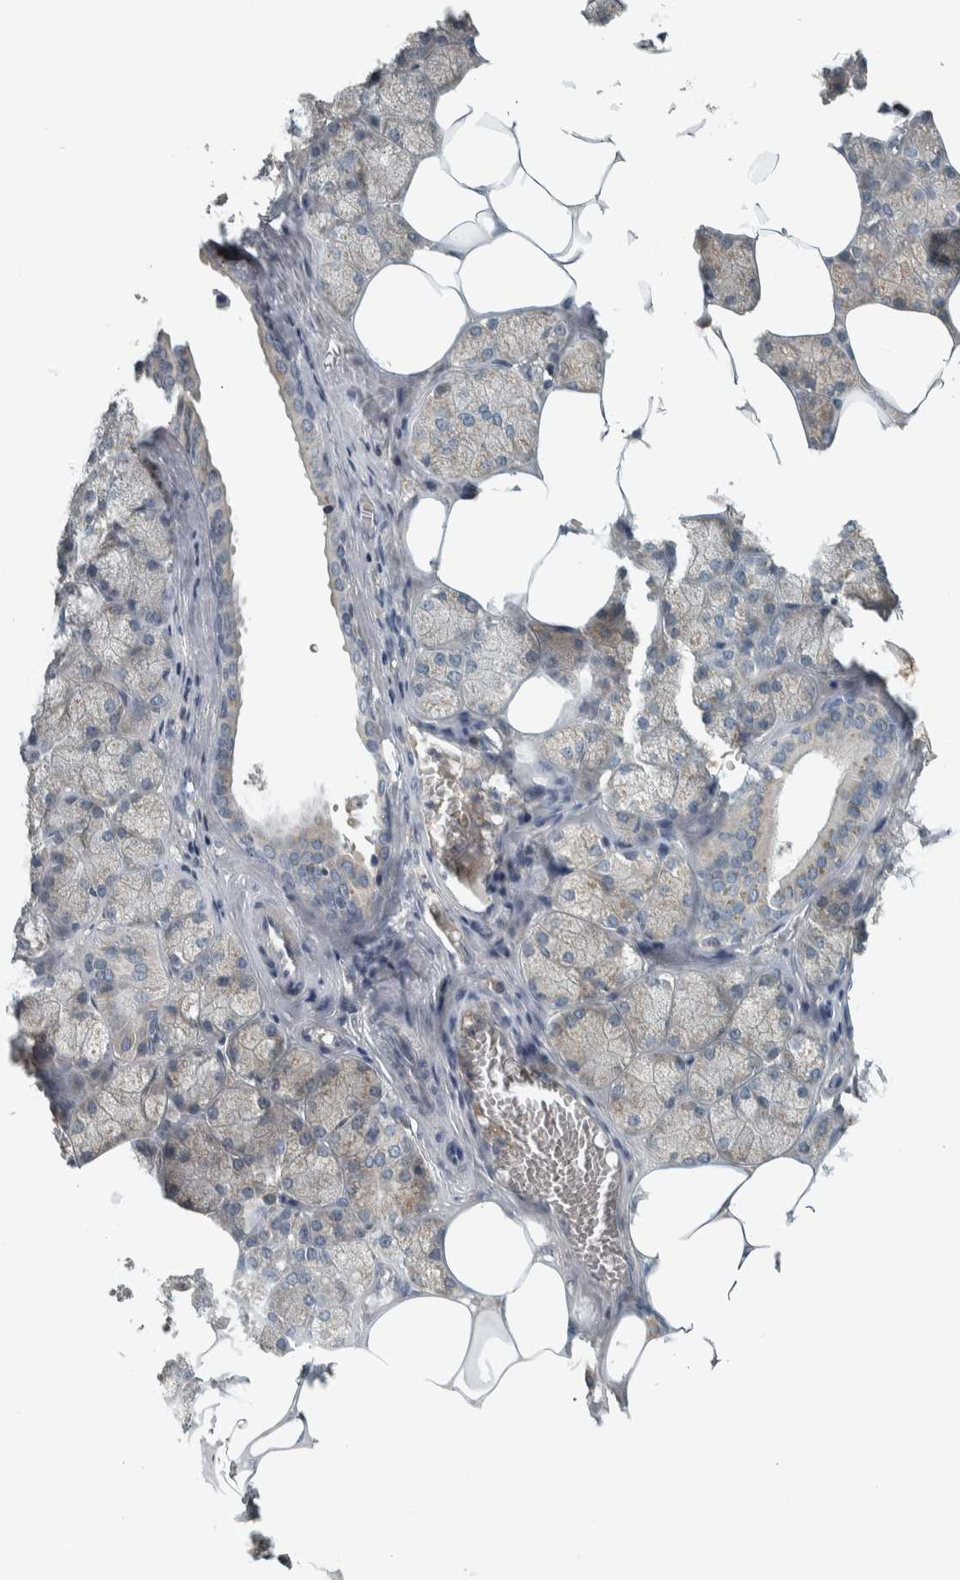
{"staining": {"intensity": "weak", "quantity": "<25%", "location": "cytoplasmic/membranous"}, "tissue": "salivary gland", "cell_type": "Glandular cells", "image_type": "normal", "snomed": [{"axis": "morphology", "description": "Normal tissue, NOS"}, {"axis": "topography", "description": "Salivary gland"}], "caption": "Immunohistochemical staining of unremarkable salivary gland reveals no significant positivity in glandular cells.", "gene": "CLCN2", "patient": {"sex": "male", "age": 62}}